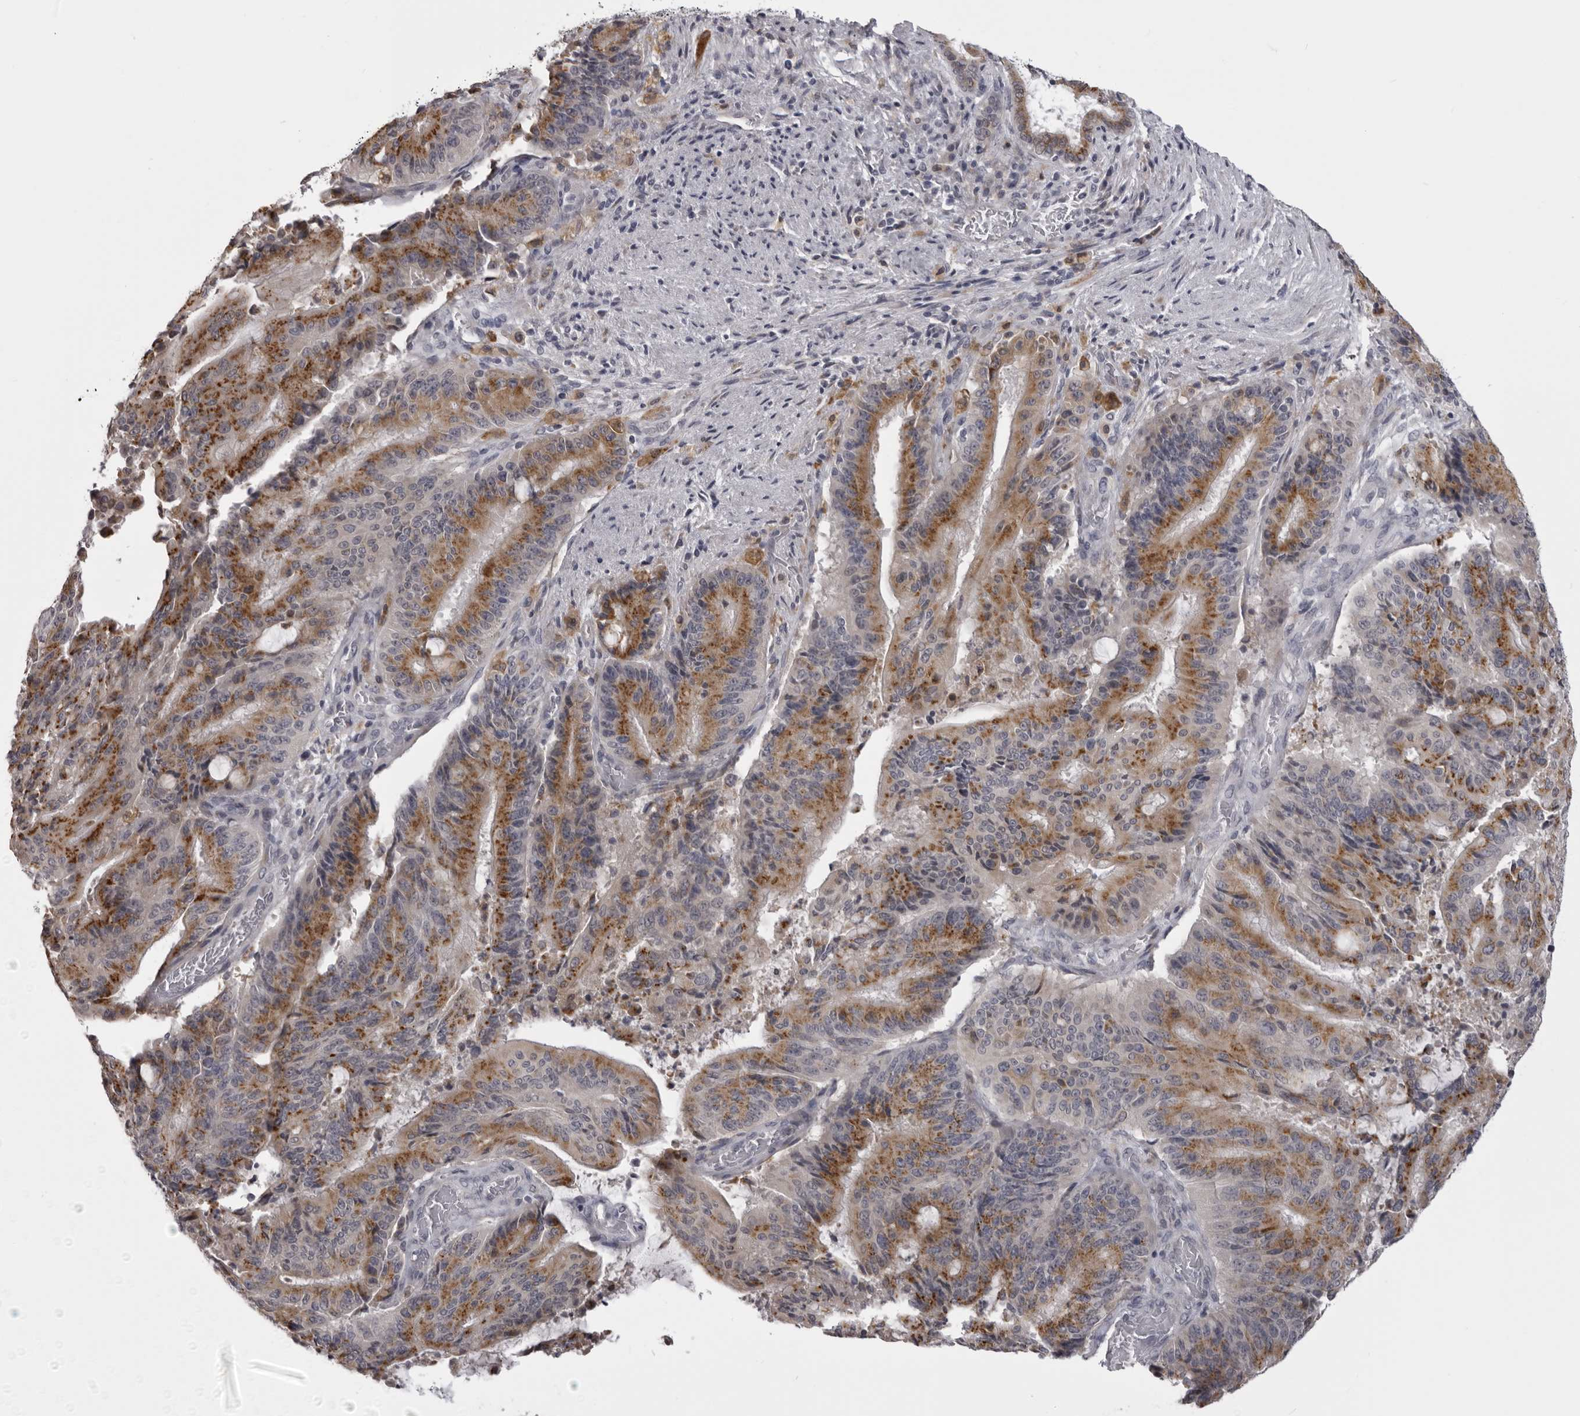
{"staining": {"intensity": "moderate", "quantity": ">75%", "location": "cytoplasmic/membranous"}, "tissue": "liver cancer", "cell_type": "Tumor cells", "image_type": "cancer", "snomed": [{"axis": "morphology", "description": "Normal tissue, NOS"}, {"axis": "morphology", "description": "Cholangiocarcinoma"}, {"axis": "topography", "description": "Liver"}, {"axis": "topography", "description": "Peripheral nerve tissue"}], "caption": "Immunohistochemical staining of human cholangiocarcinoma (liver) reveals moderate cytoplasmic/membranous protein staining in approximately >75% of tumor cells.", "gene": "NCEH1", "patient": {"sex": "female", "age": 73}}